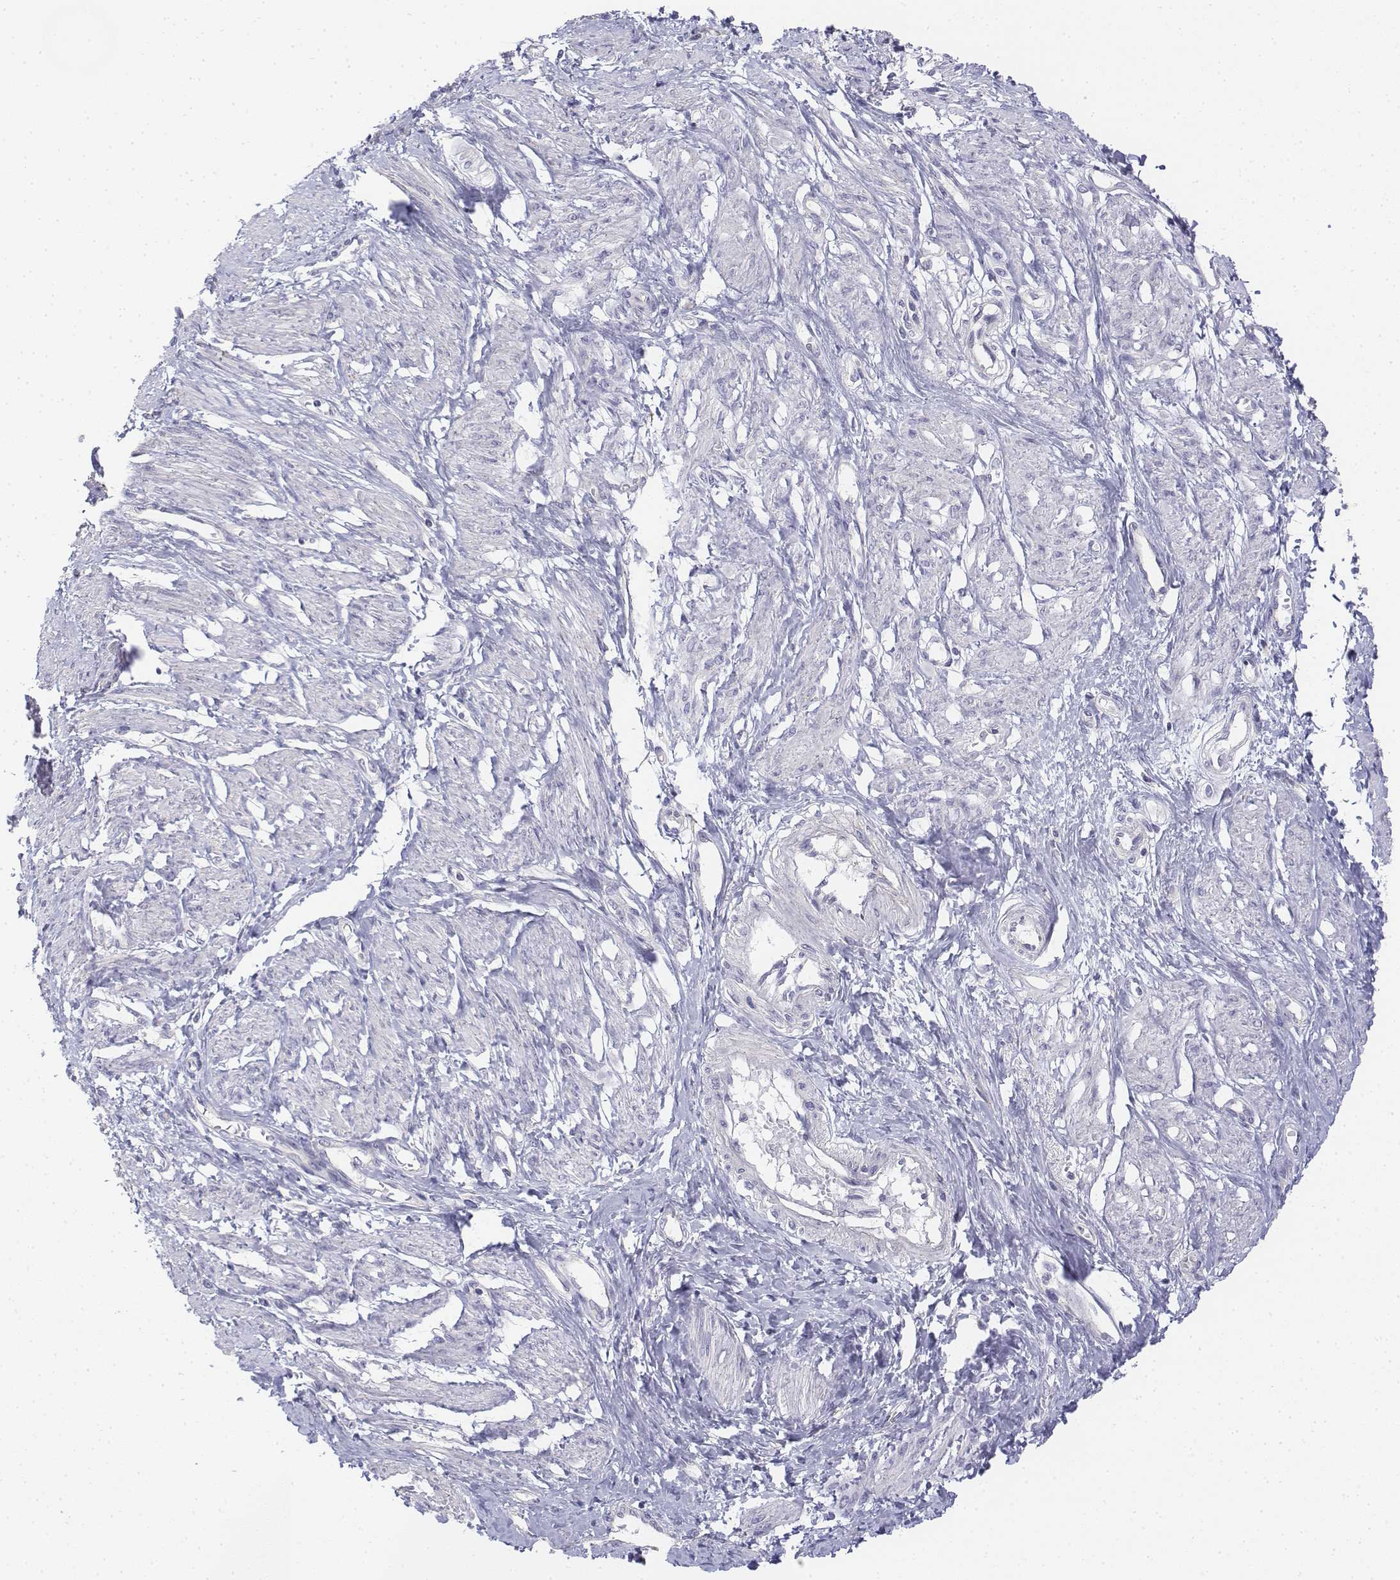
{"staining": {"intensity": "negative", "quantity": "none", "location": "none"}, "tissue": "smooth muscle", "cell_type": "Smooth muscle cells", "image_type": "normal", "snomed": [{"axis": "morphology", "description": "Normal tissue, NOS"}, {"axis": "topography", "description": "Smooth muscle"}, {"axis": "topography", "description": "Uterus"}], "caption": "High power microscopy photomicrograph of an immunohistochemistry photomicrograph of unremarkable smooth muscle, revealing no significant staining in smooth muscle cells.", "gene": "LGSN", "patient": {"sex": "female", "age": 39}}